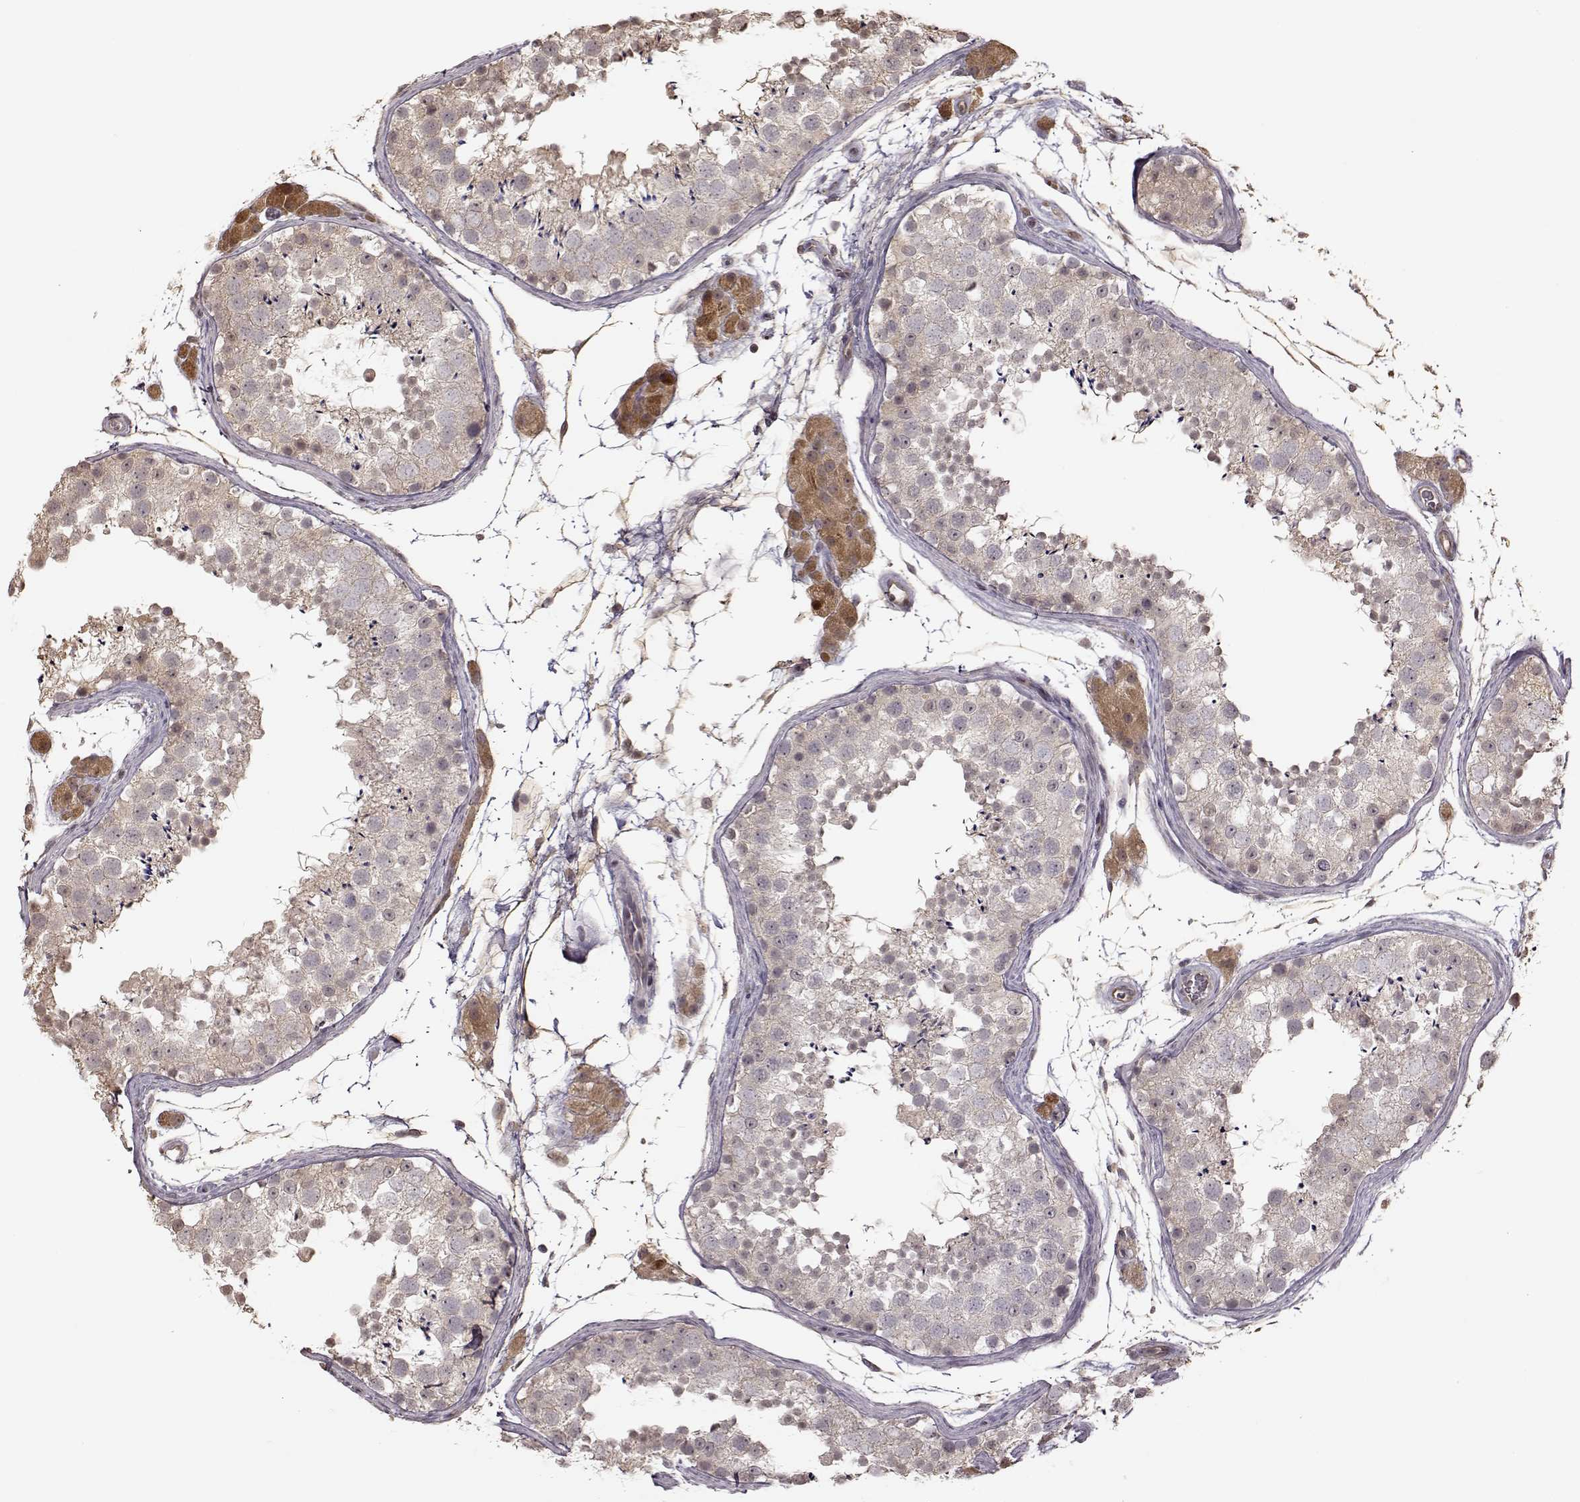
{"staining": {"intensity": "weak", "quantity": "<25%", "location": "cytoplasmic/membranous"}, "tissue": "testis", "cell_type": "Cells in seminiferous ducts", "image_type": "normal", "snomed": [{"axis": "morphology", "description": "Normal tissue, NOS"}, {"axis": "topography", "description": "Testis"}], "caption": "IHC photomicrograph of unremarkable testis: testis stained with DAB reveals no significant protein expression in cells in seminiferous ducts.", "gene": "CRB1", "patient": {"sex": "male", "age": 41}}